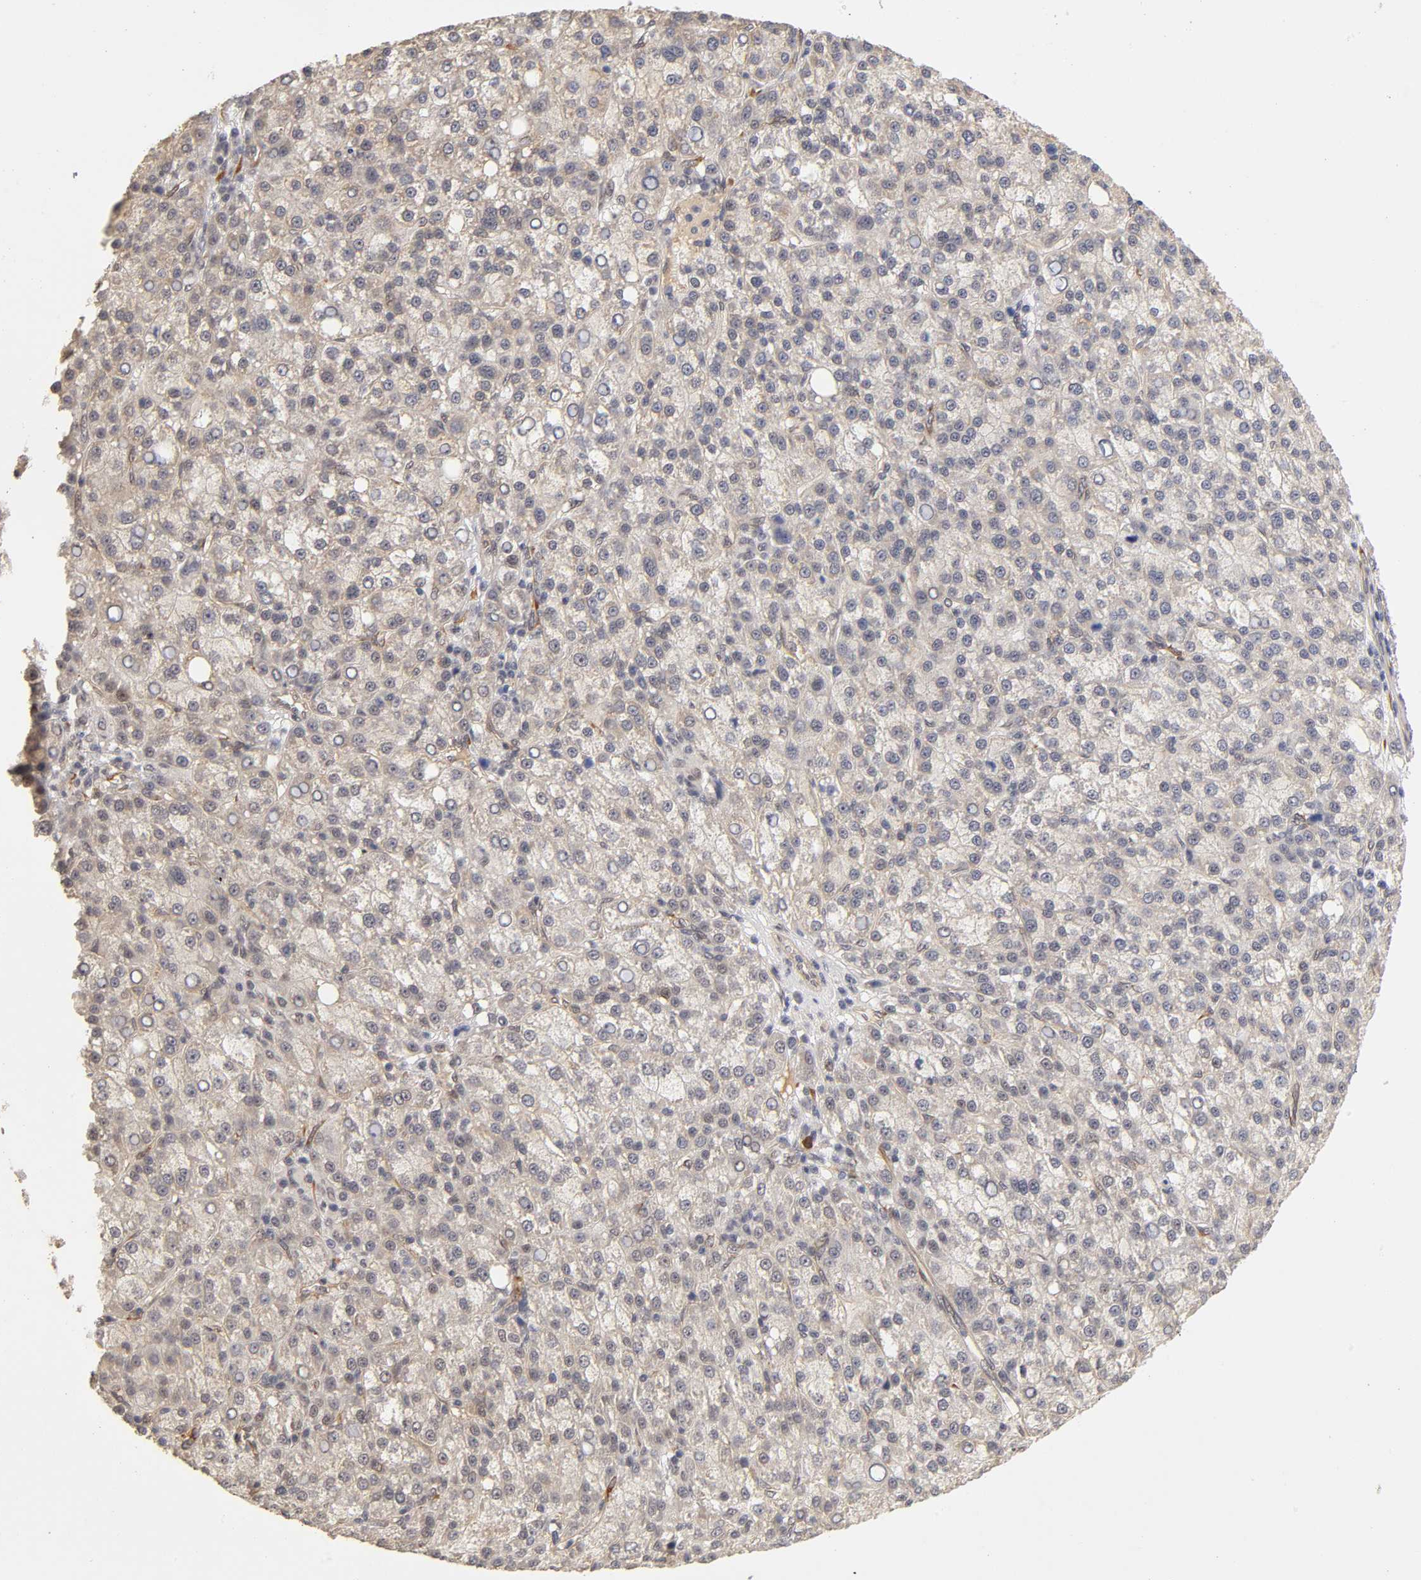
{"staining": {"intensity": "weak", "quantity": "<25%", "location": "cytoplasmic/membranous"}, "tissue": "liver cancer", "cell_type": "Tumor cells", "image_type": "cancer", "snomed": [{"axis": "morphology", "description": "Carcinoma, Hepatocellular, NOS"}, {"axis": "topography", "description": "Liver"}], "caption": "Immunohistochemistry (IHC) histopathology image of liver cancer stained for a protein (brown), which displays no positivity in tumor cells. (Stains: DAB IHC with hematoxylin counter stain, Microscopy: brightfield microscopy at high magnification).", "gene": "LAMB1", "patient": {"sex": "female", "age": 58}}